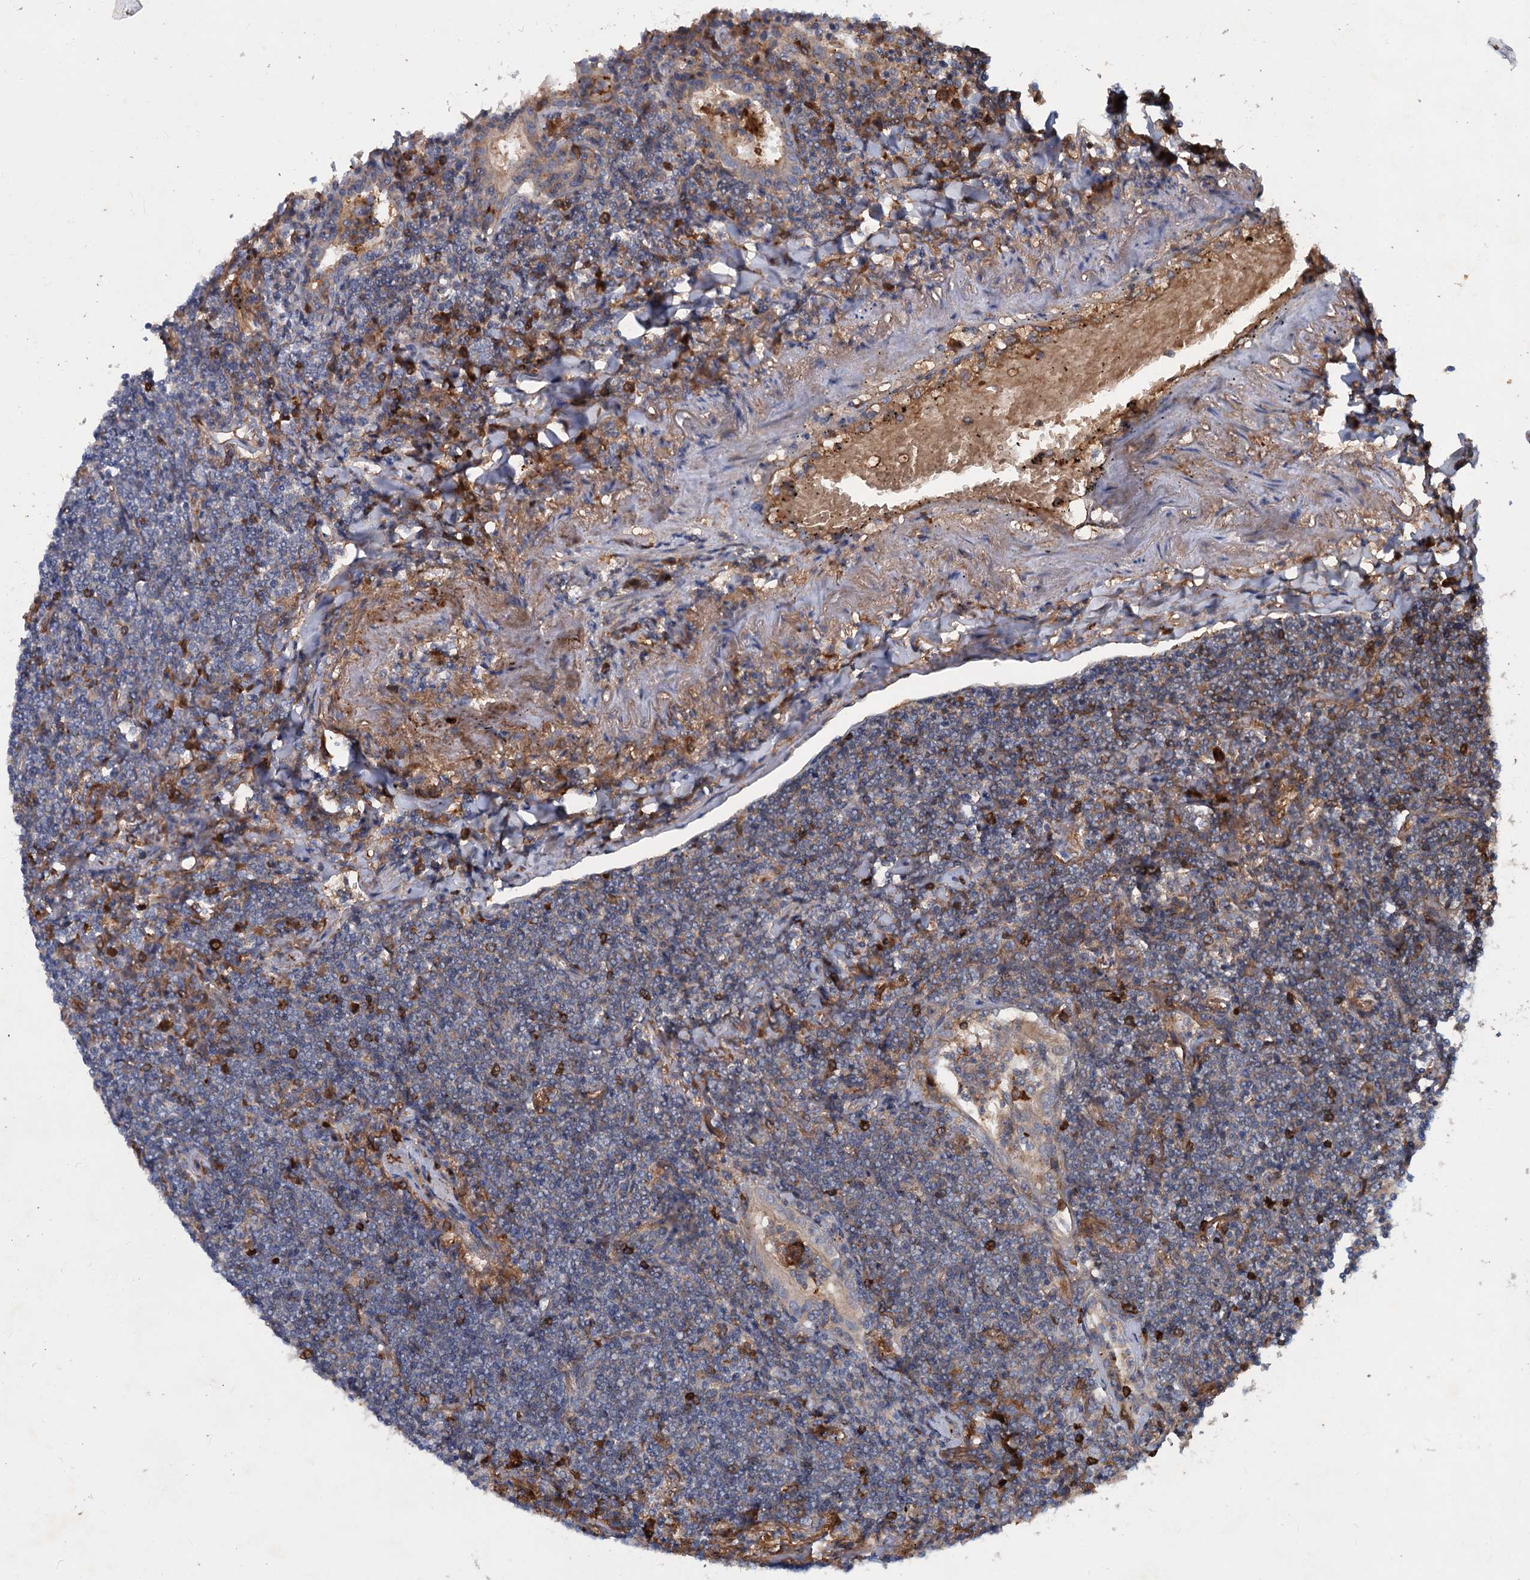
{"staining": {"intensity": "negative", "quantity": "none", "location": "none"}, "tissue": "lymphoma", "cell_type": "Tumor cells", "image_type": "cancer", "snomed": [{"axis": "morphology", "description": "Malignant lymphoma, non-Hodgkin's type, Low grade"}, {"axis": "topography", "description": "Lung"}], "caption": "This is an immunohistochemistry photomicrograph of low-grade malignant lymphoma, non-Hodgkin's type. There is no positivity in tumor cells.", "gene": "CHRD", "patient": {"sex": "female", "age": 71}}